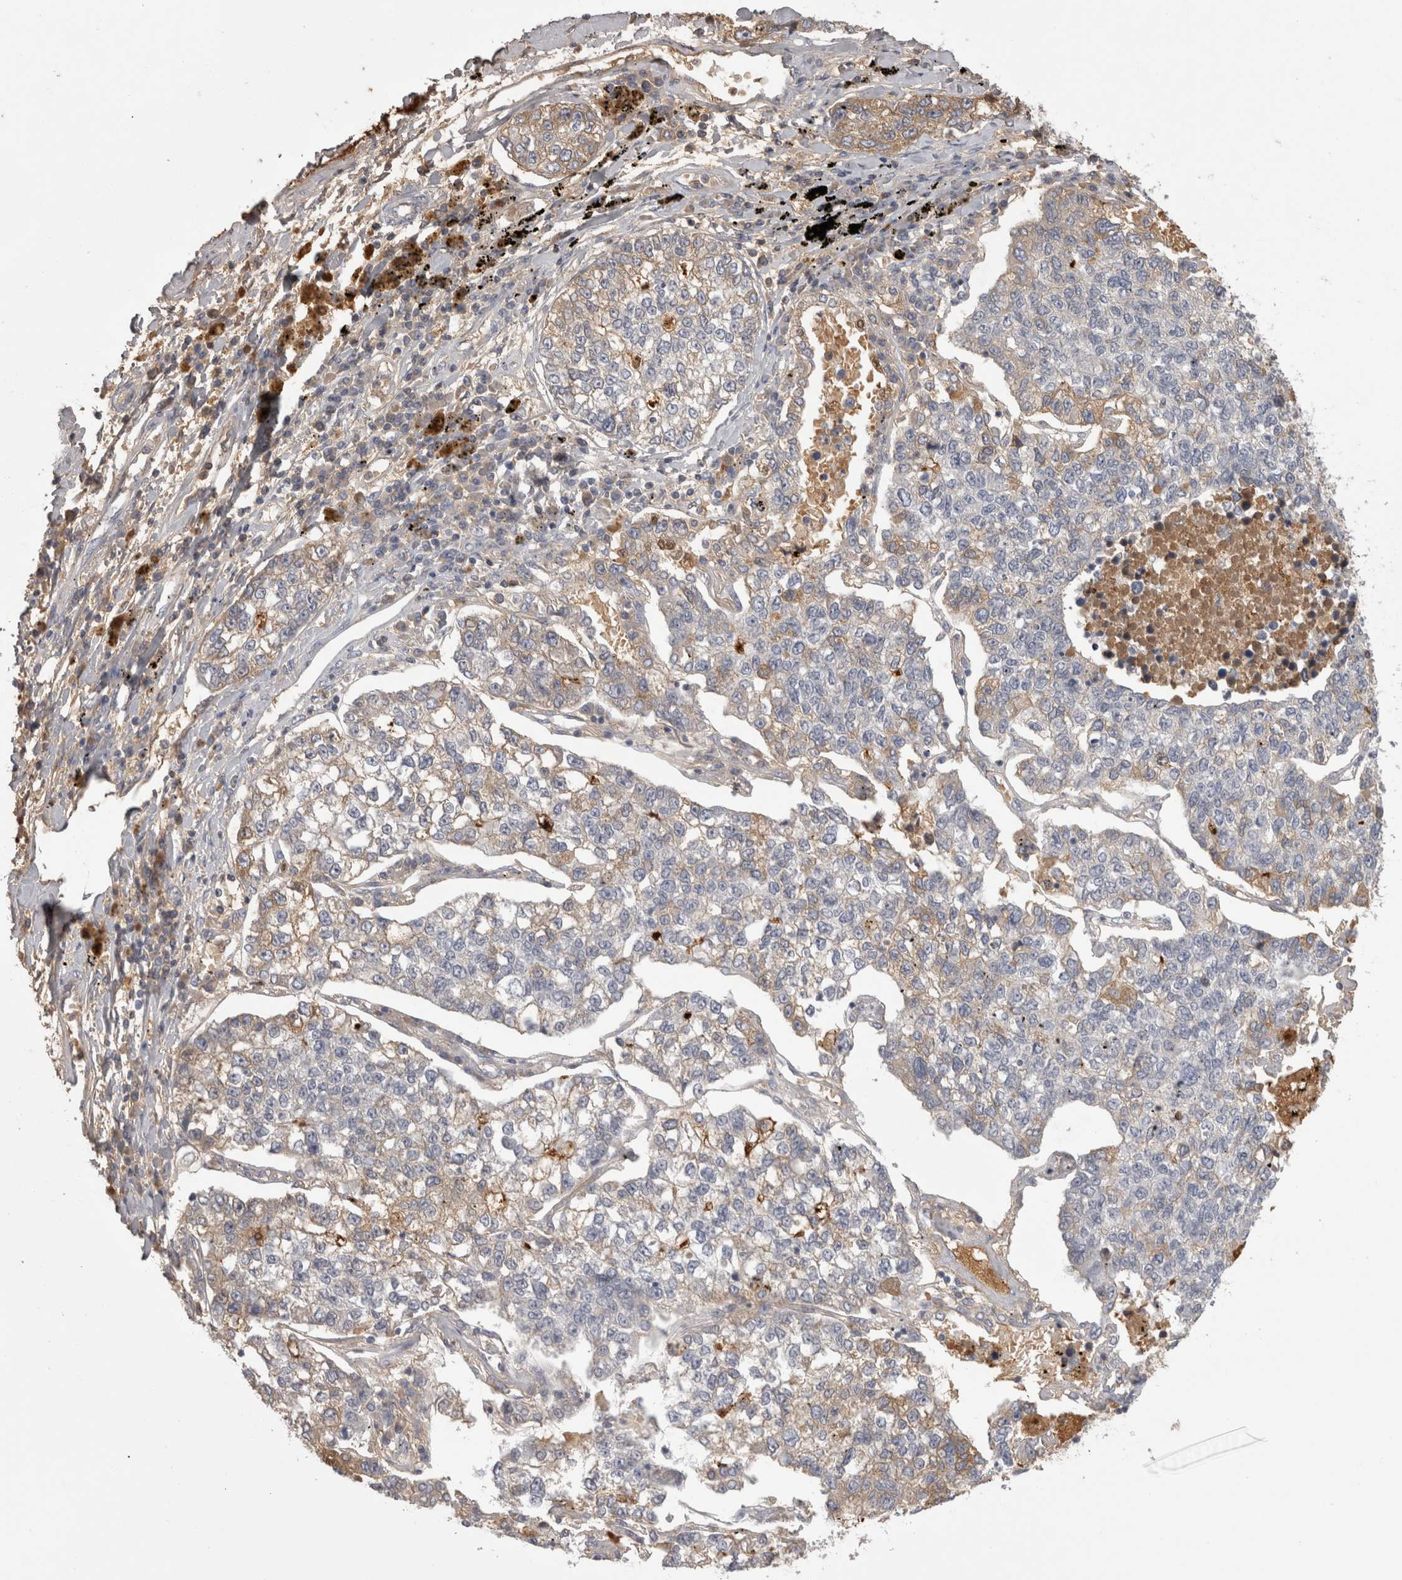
{"staining": {"intensity": "moderate", "quantity": "<25%", "location": "cytoplasmic/membranous"}, "tissue": "lung cancer", "cell_type": "Tumor cells", "image_type": "cancer", "snomed": [{"axis": "morphology", "description": "Adenocarcinoma, NOS"}, {"axis": "topography", "description": "Lung"}], "caption": "Immunohistochemical staining of adenocarcinoma (lung) shows low levels of moderate cytoplasmic/membranous positivity in approximately <25% of tumor cells.", "gene": "SAA4", "patient": {"sex": "male", "age": 49}}